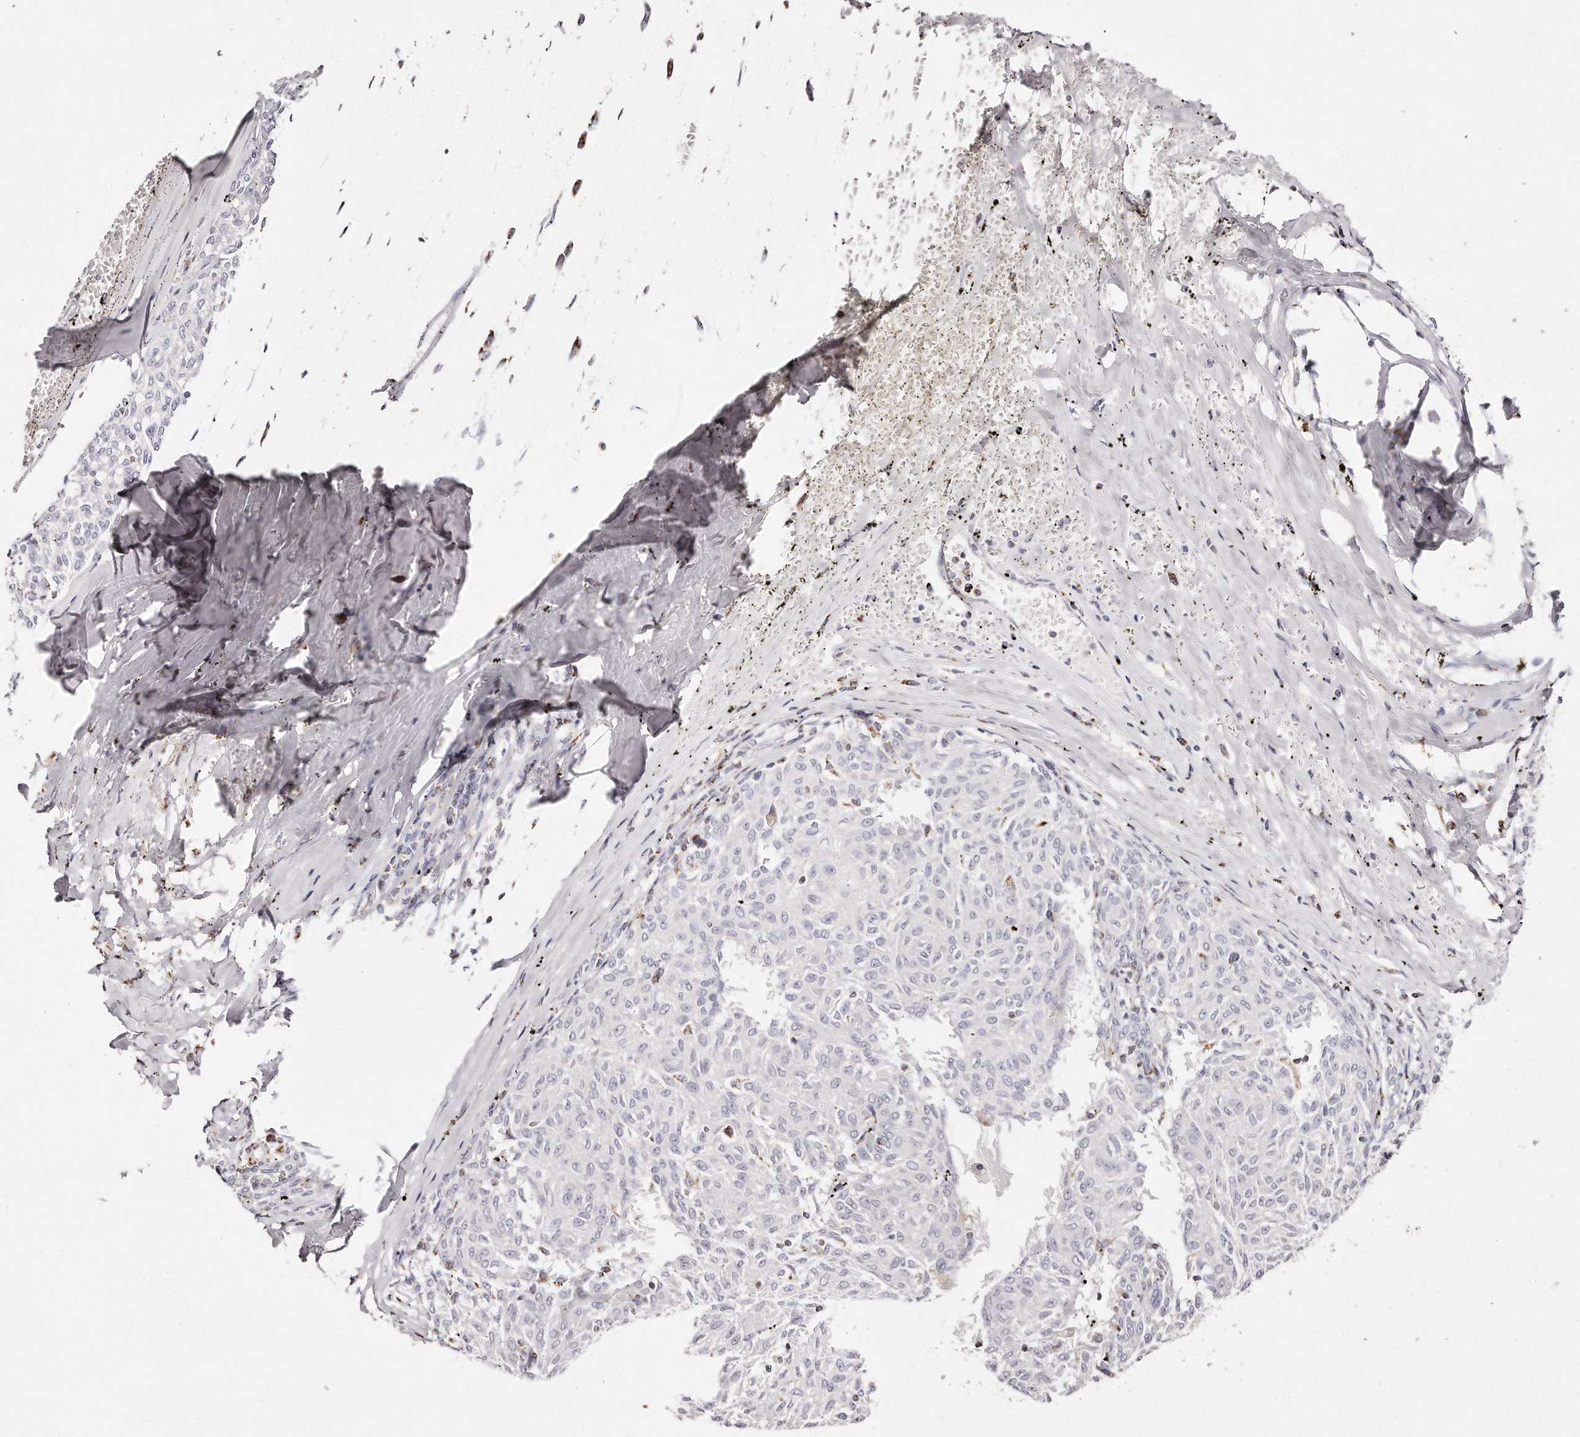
{"staining": {"intensity": "negative", "quantity": "none", "location": "none"}, "tissue": "melanoma", "cell_type": "Tumor cells", "image_type": "cancer", "snomed": [{"axis": "morphology", "description": "Malignant melanoma, NOS"}, {"axis": "topography", "description": "Skin"}], "caption": "Histopathology image shows no significant protein staining in tumor cells of malignant melanoma.", "gene": "RTKN", "patient": {"sex": "female", "age": 72}}